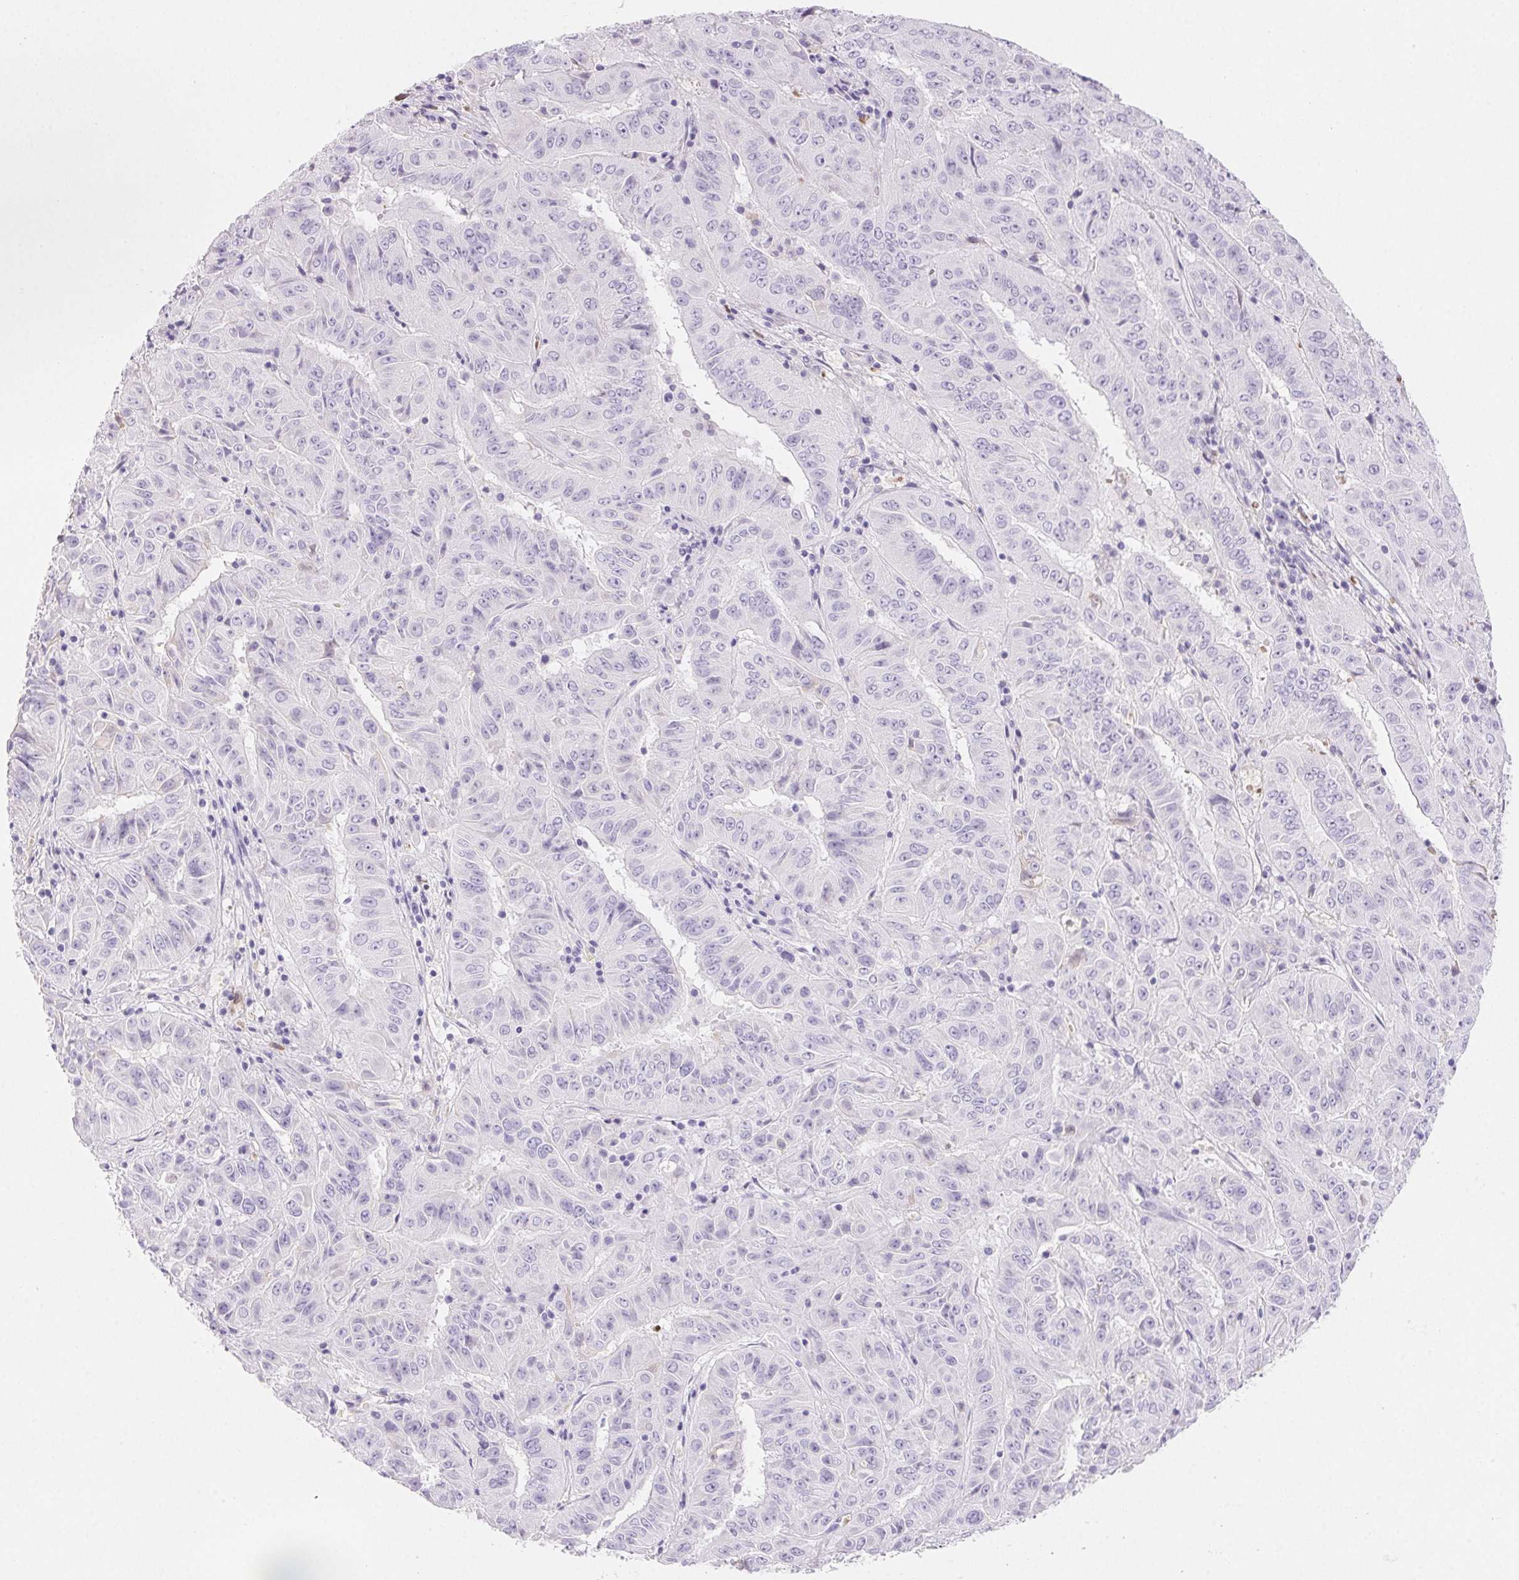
{"staining": {"intensity": "negative", "quantity": "none", "location": "none"}, "tissue": "pancreatic cancer", "cell_type": "Tumor cells", "image_type": "cancer", "snomed": [{"axis": "morphology", "description": "Adenocarcinoma, NOS"}, {"axis": "topography", "description": "Pancreas"}], "caption": "Pancreatic cancer was stained to show a protein in brown. There is no significant staining in tumor cells.", "gene": "PADI4", "patient": {"sex": "male", "age": 63}}